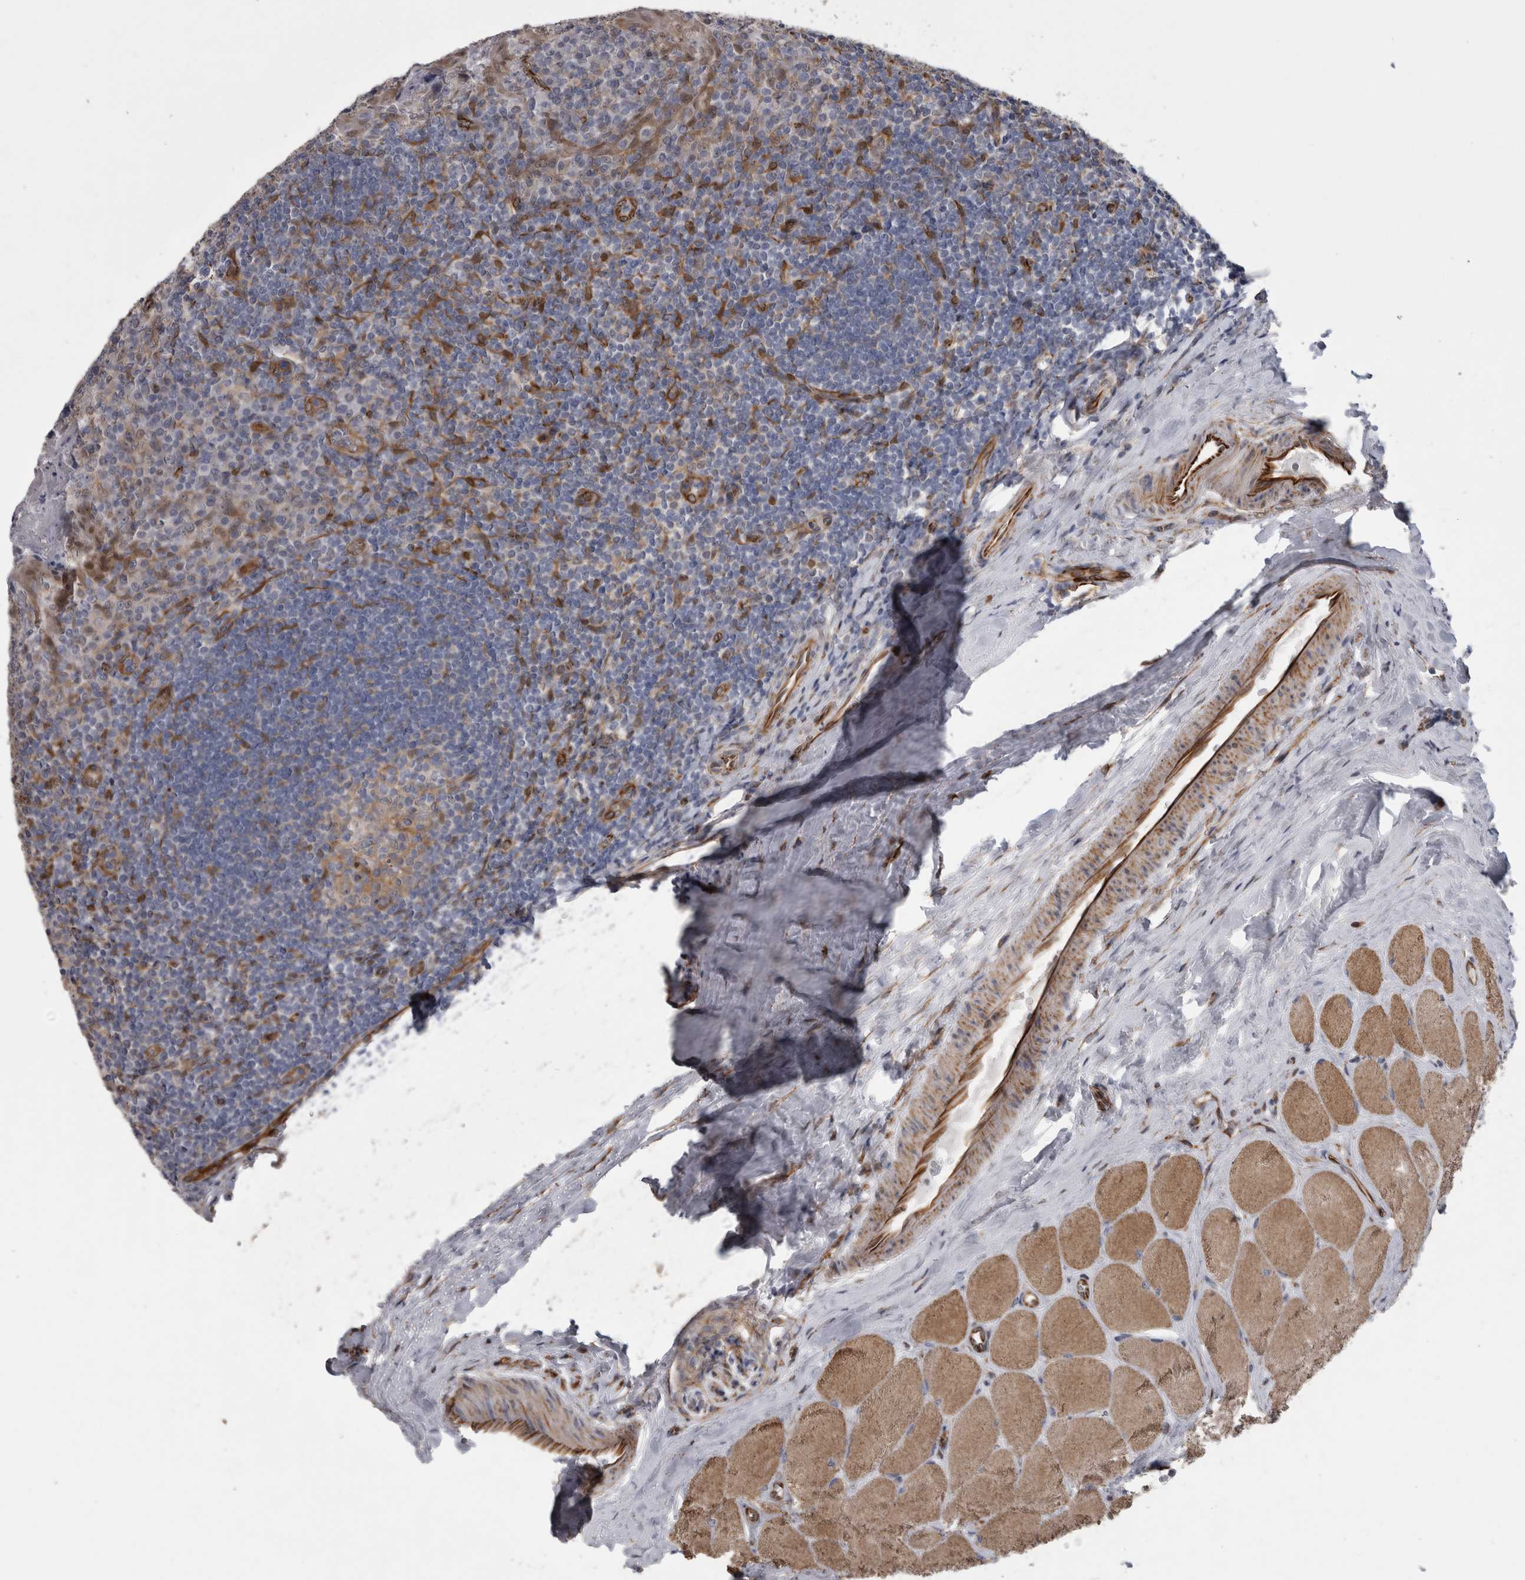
{"staining": {"intensity": "moderate", "quantity": ">75%", "location": "cytoplasmic/membranous"}, "tissue": "tonsil", "cell_type": "Germinal center cells", "image_type": "normal", "snomed": [{"axis": "morphology", "description": "Normal tissue, NOS"}, {"axis": "topography", "description": "Tonsil"}], "caption": "Immunohistochemistry (IHC) photomicrograph of benign human tonsil stained for a protein (brown), which reveals medium levels of moderate cytoplasmic/membranous staining in about >75% of germinal center cells.", "gene": "ACOT7", "patient": {"sex": "male", "age": 27}}